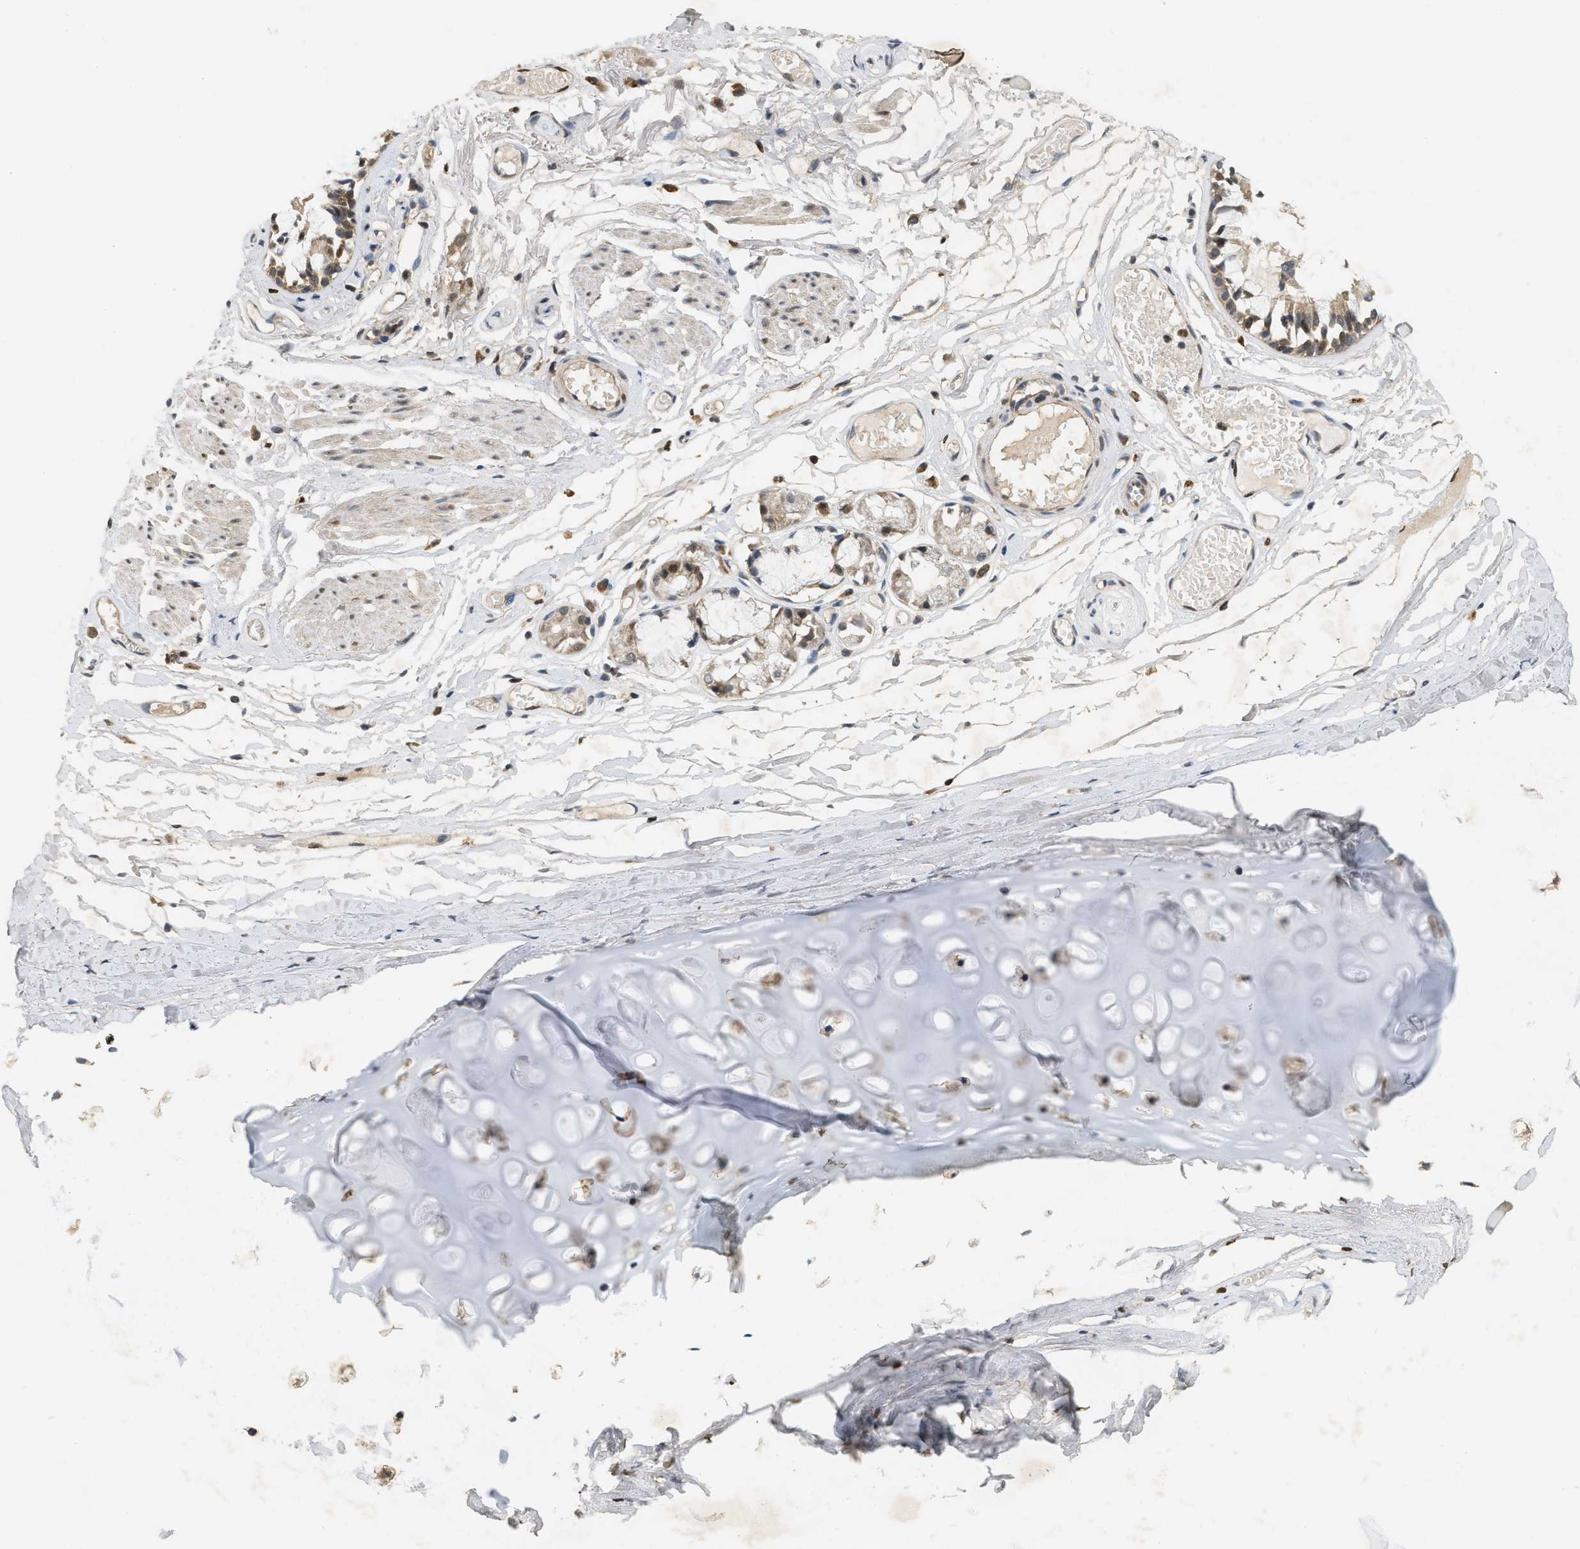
{"staining": {"intensity": "moderate", "quantity": ">75%", "location": "cytoplasmic/membranous"}, "tissue": "bronchus", "cell_type": "Respiratory epithelial cells", "image_type": "normal", "snomed": [{"axis": "morphology", "description": "Normal tissue, NOS"}, {"axis": "morphology", "description": "Inflammation, NOS"}, {"axis": "topography", "description": "Cartilage tissue"}, {"axis": "topography", "description": "Lung"}], "caption": "Normal bronchus demonstrates moderate cytoplasmic/membranous expression in about >75% of respiratory epithelial cells (Brightfield microscopy of DAB IHC at high magnification)..", "gene": "PRKD1", "patient": {"sex": "male", "age": 71}}